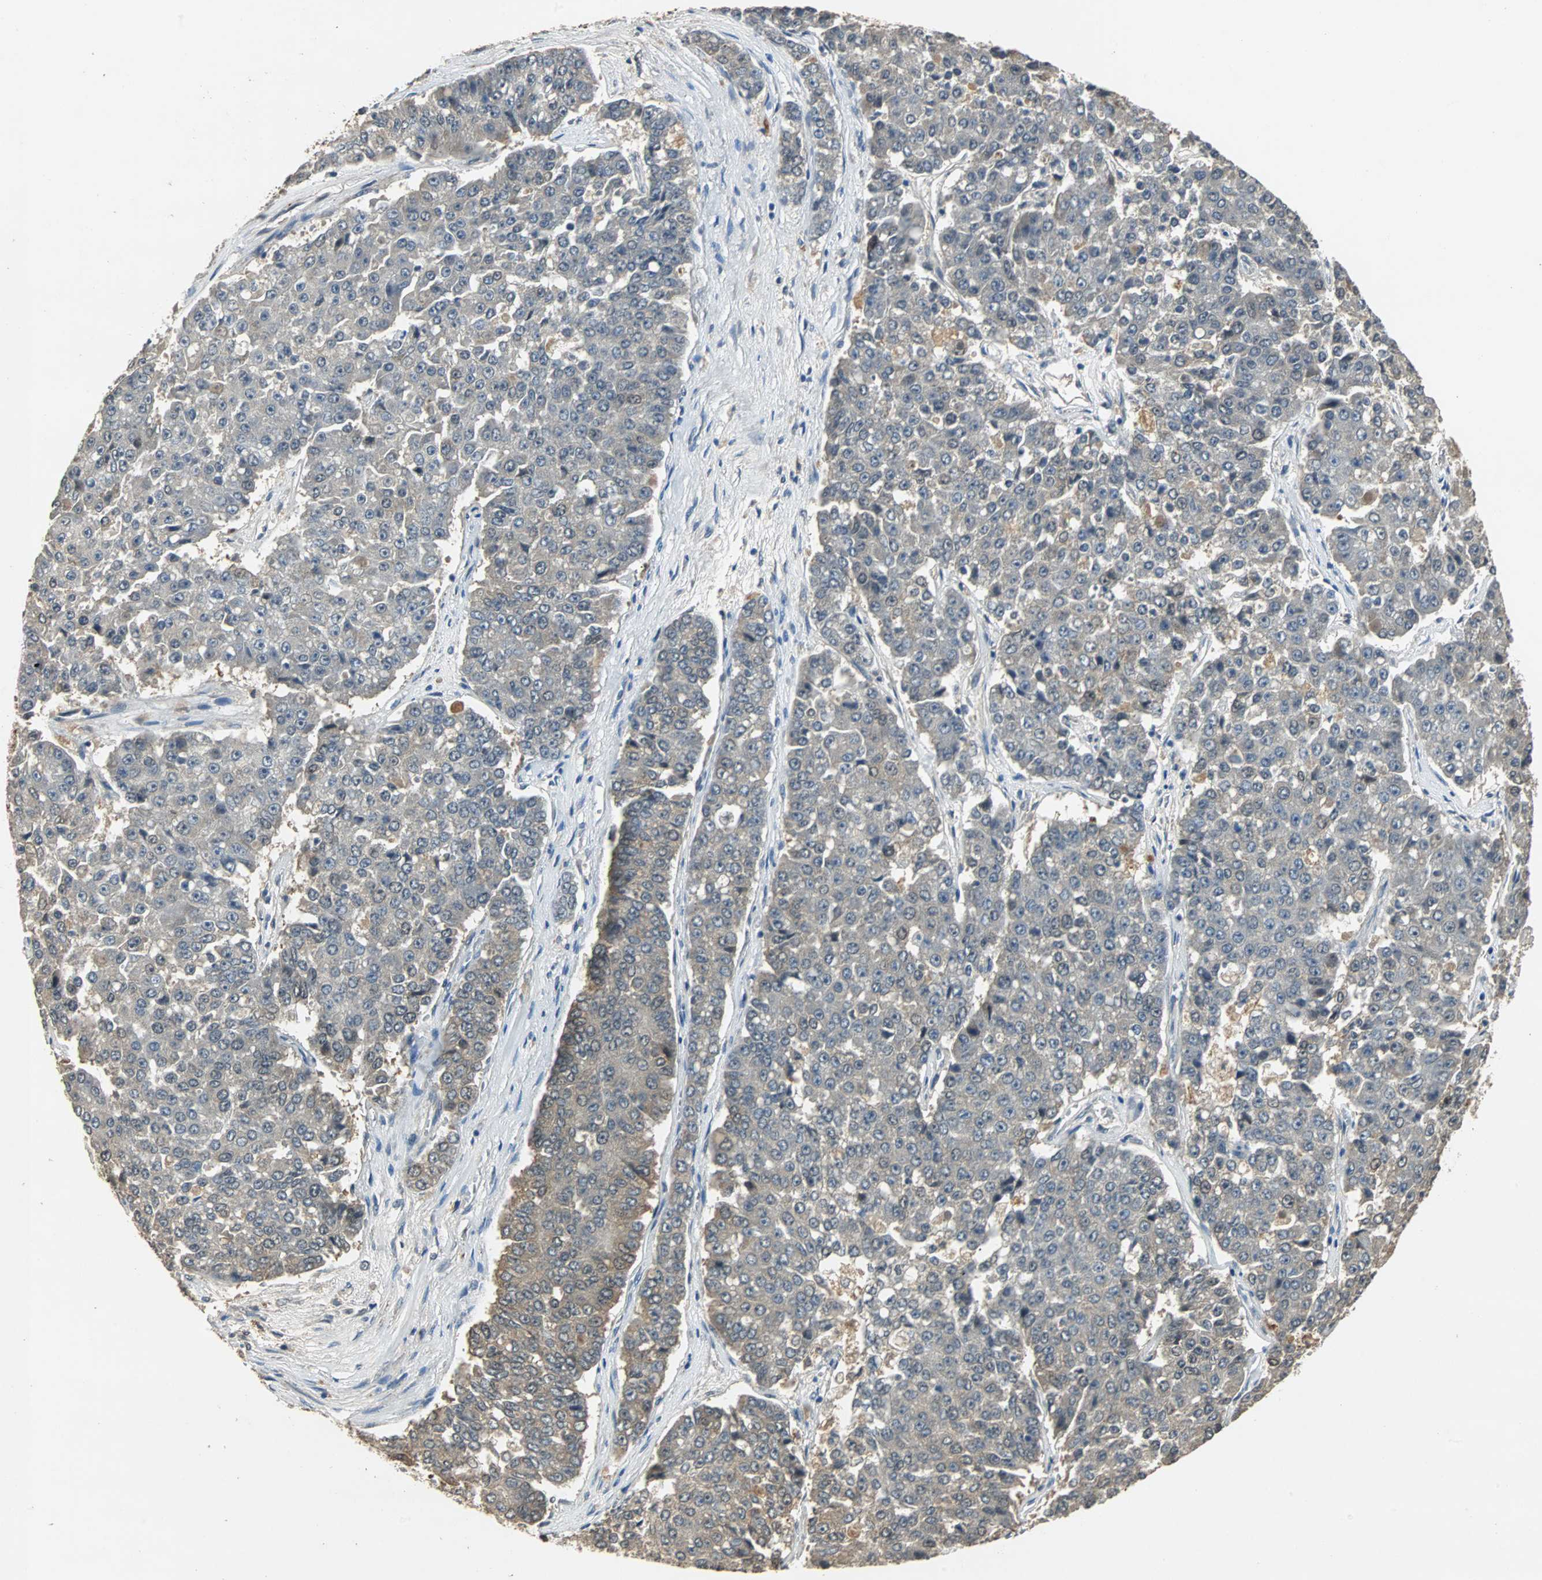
{"staining": {"intensity": "weak", "quantity": "25%-75%", "location": "cytoplasmic/membranous"}, "tissue": "pancreatic cancer", "cell_type": "Tumor cells", "image_type": "cancer", "snomed": [{"axis": "morphology", "description": "Adenocarcinoma, NOS"}, {"axis": "topography", "description": "Pancreas"}], "caption": "An image of pancreatic adenocarcinoma stained for a protein shows weak cytoplasmic/membranous brown staining in tumor cells. Using DAB (brown) and hematoxylin (blue) stains, captured at high magnification using brightfield microscopy.", "gene": "ABHD2", "patient": {"sex": "male", "age": 50}}